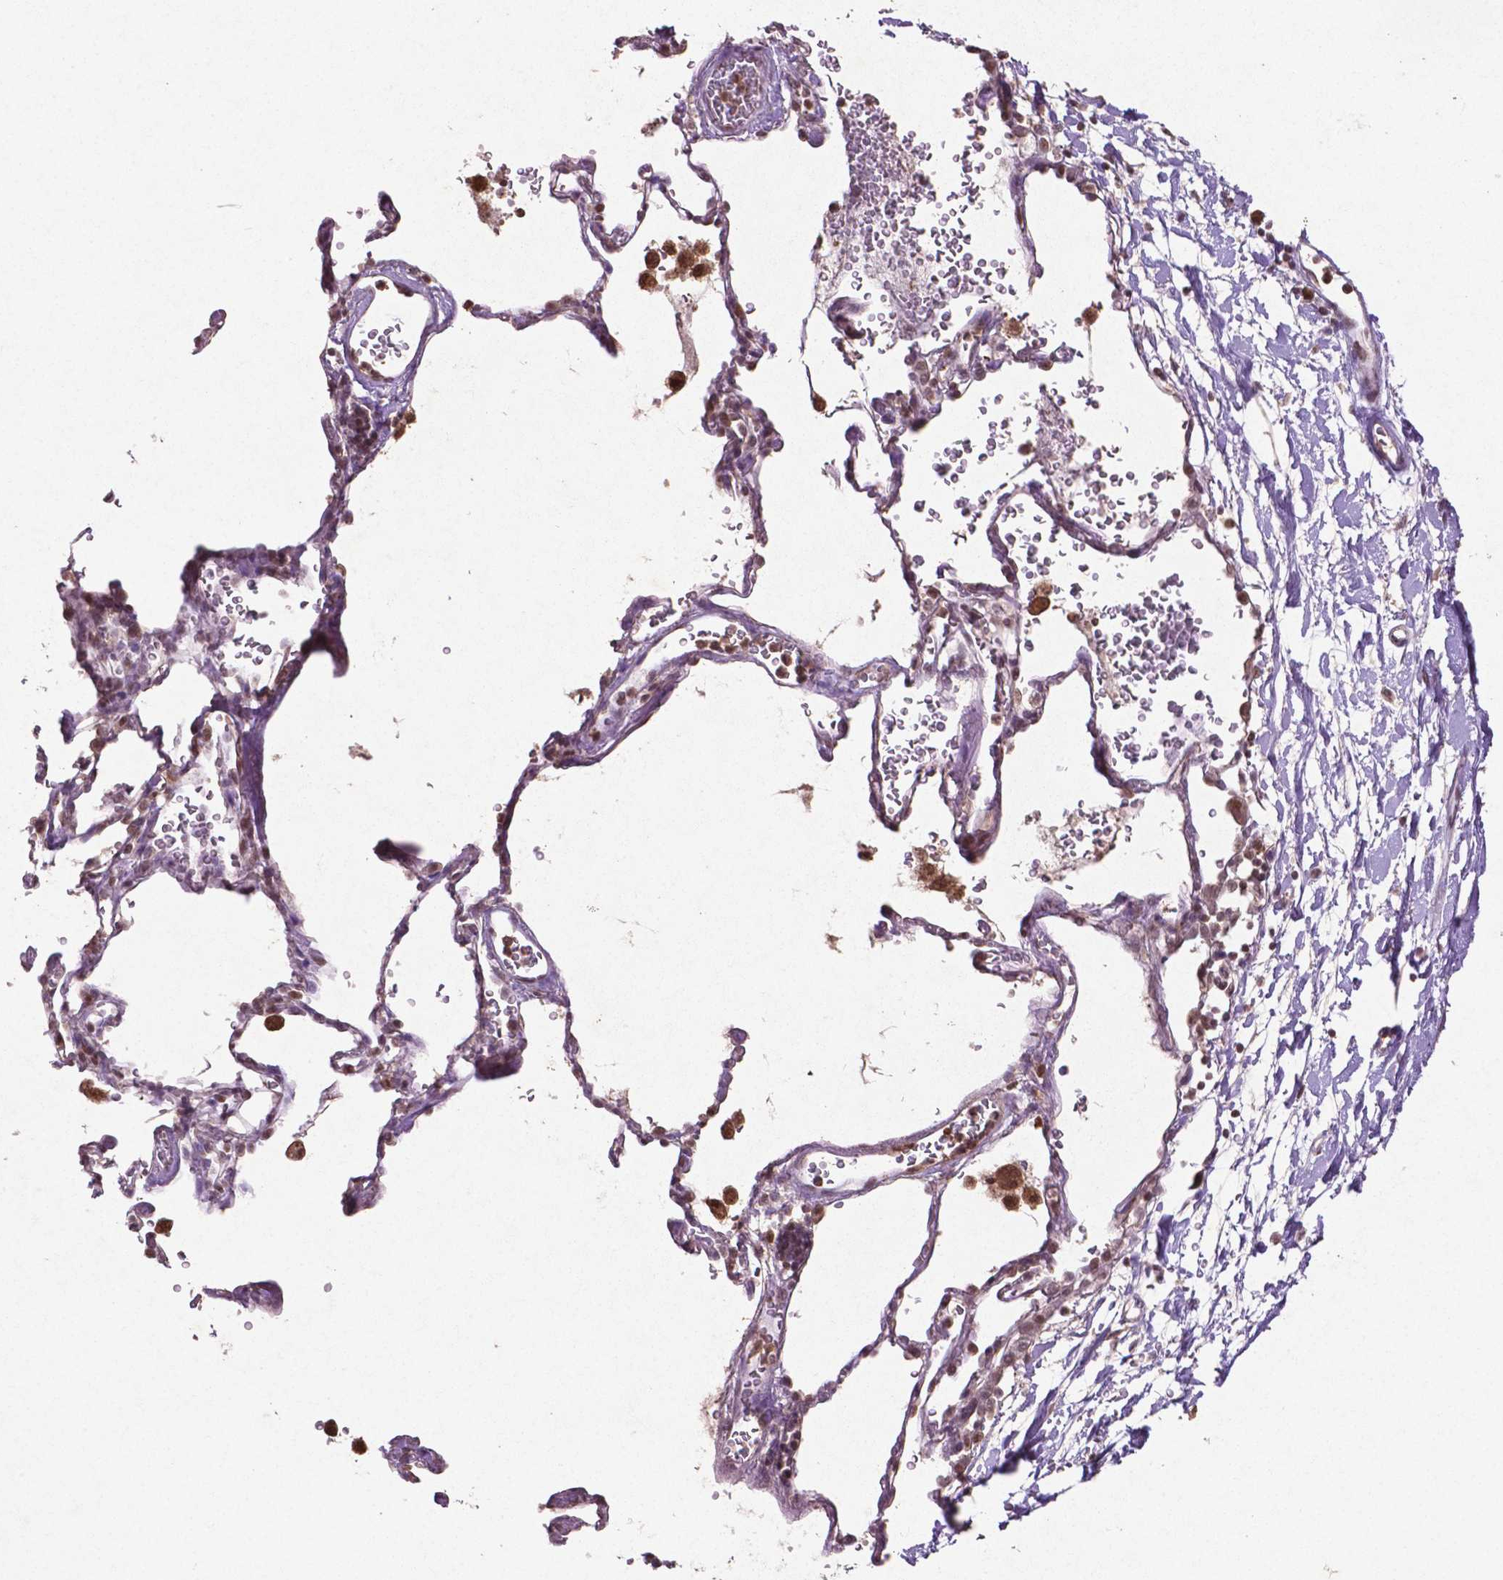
{"staining": {"intensity": "moderate", "quantity": ">75%", "location": "cytoplasmic/membranous"}, "tissue": "adipose tissue", "cell_type": "Adipocytes", "image_type": "normal", "snomed": [{"axis": "morphology", "description": "Normal tissue, NOS"}, {"axis": "topography", "description": "Cartilage tissue"}, {"axis": "topography", "description": "Bronchus"}], "caption": "A micrograph of adipose tissue stained for a protein demonstrates moderate cytoplasmic/membranous brown staining in adipocytes. The protein is stained brown, and the nuclei are stained in blue (DAB IHC with brightfield microscopy, high magnification).", "gene": "GLRX", "patient": {"sex": "male", "age": 58}}